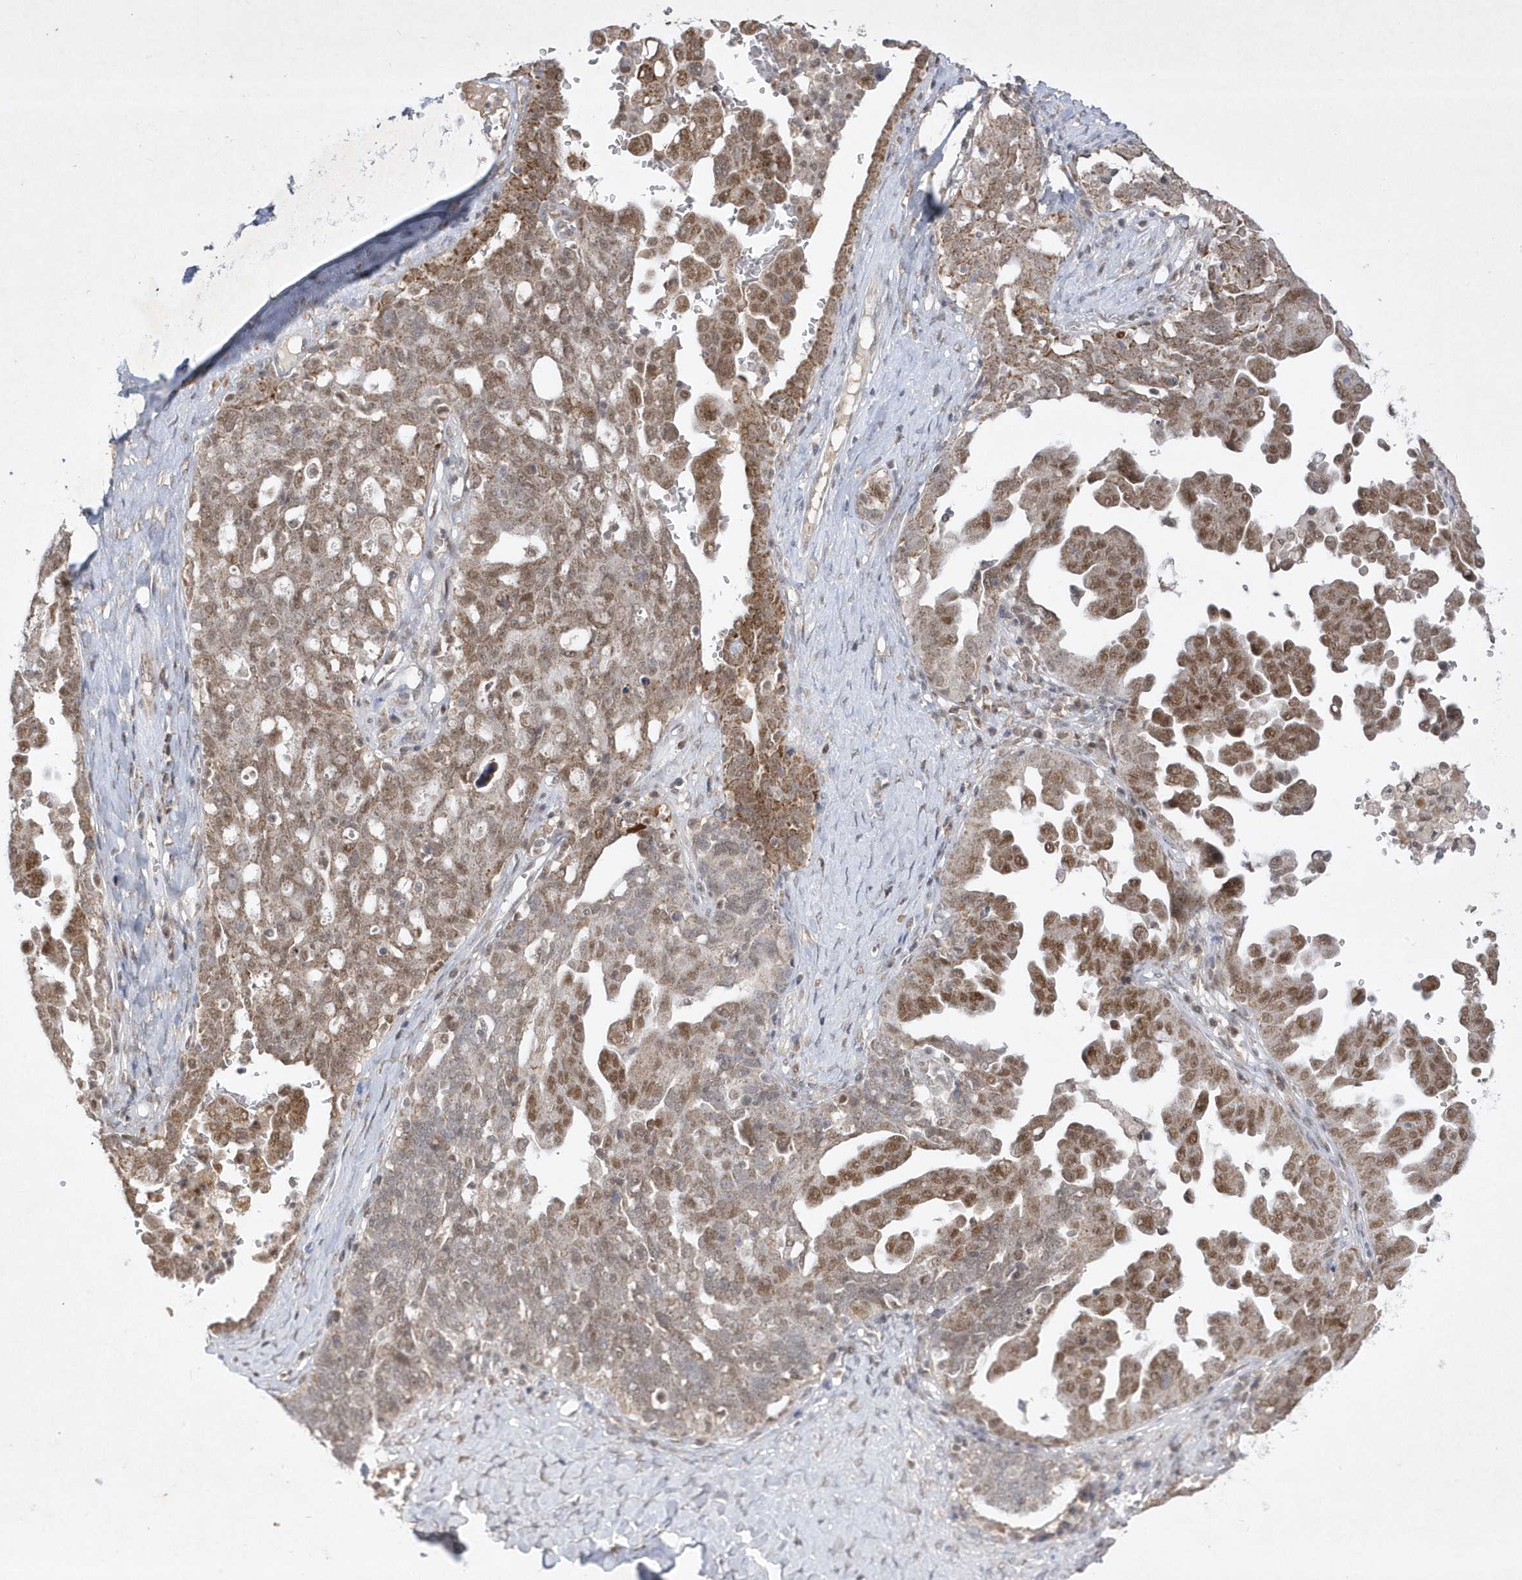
{"staining": {"intensity": "moderate", "quantity": ">75%", "location": "cytoplasmic/membranous,nuclear"}, "tissue": "ovarian cancer", "cell_type": "Tumor cells", "image_type": "cancer", "snomed": [{"axis": "morphology", "description": "Carcinoma, endometroid"}, {"axis": "topography", "description": "Ovary"}], "caption": "An immunohistochemistry histopathology image of neoplastic tissue is shown. Protein staining in brown highlights moderate cytoplasmic/membranous and nuclear positivity in ovarian cancer within tumor cells. Nuclei are stained in blue.", "gene": "CPSF3", "patient": {"sex": "female", "age": 62}}